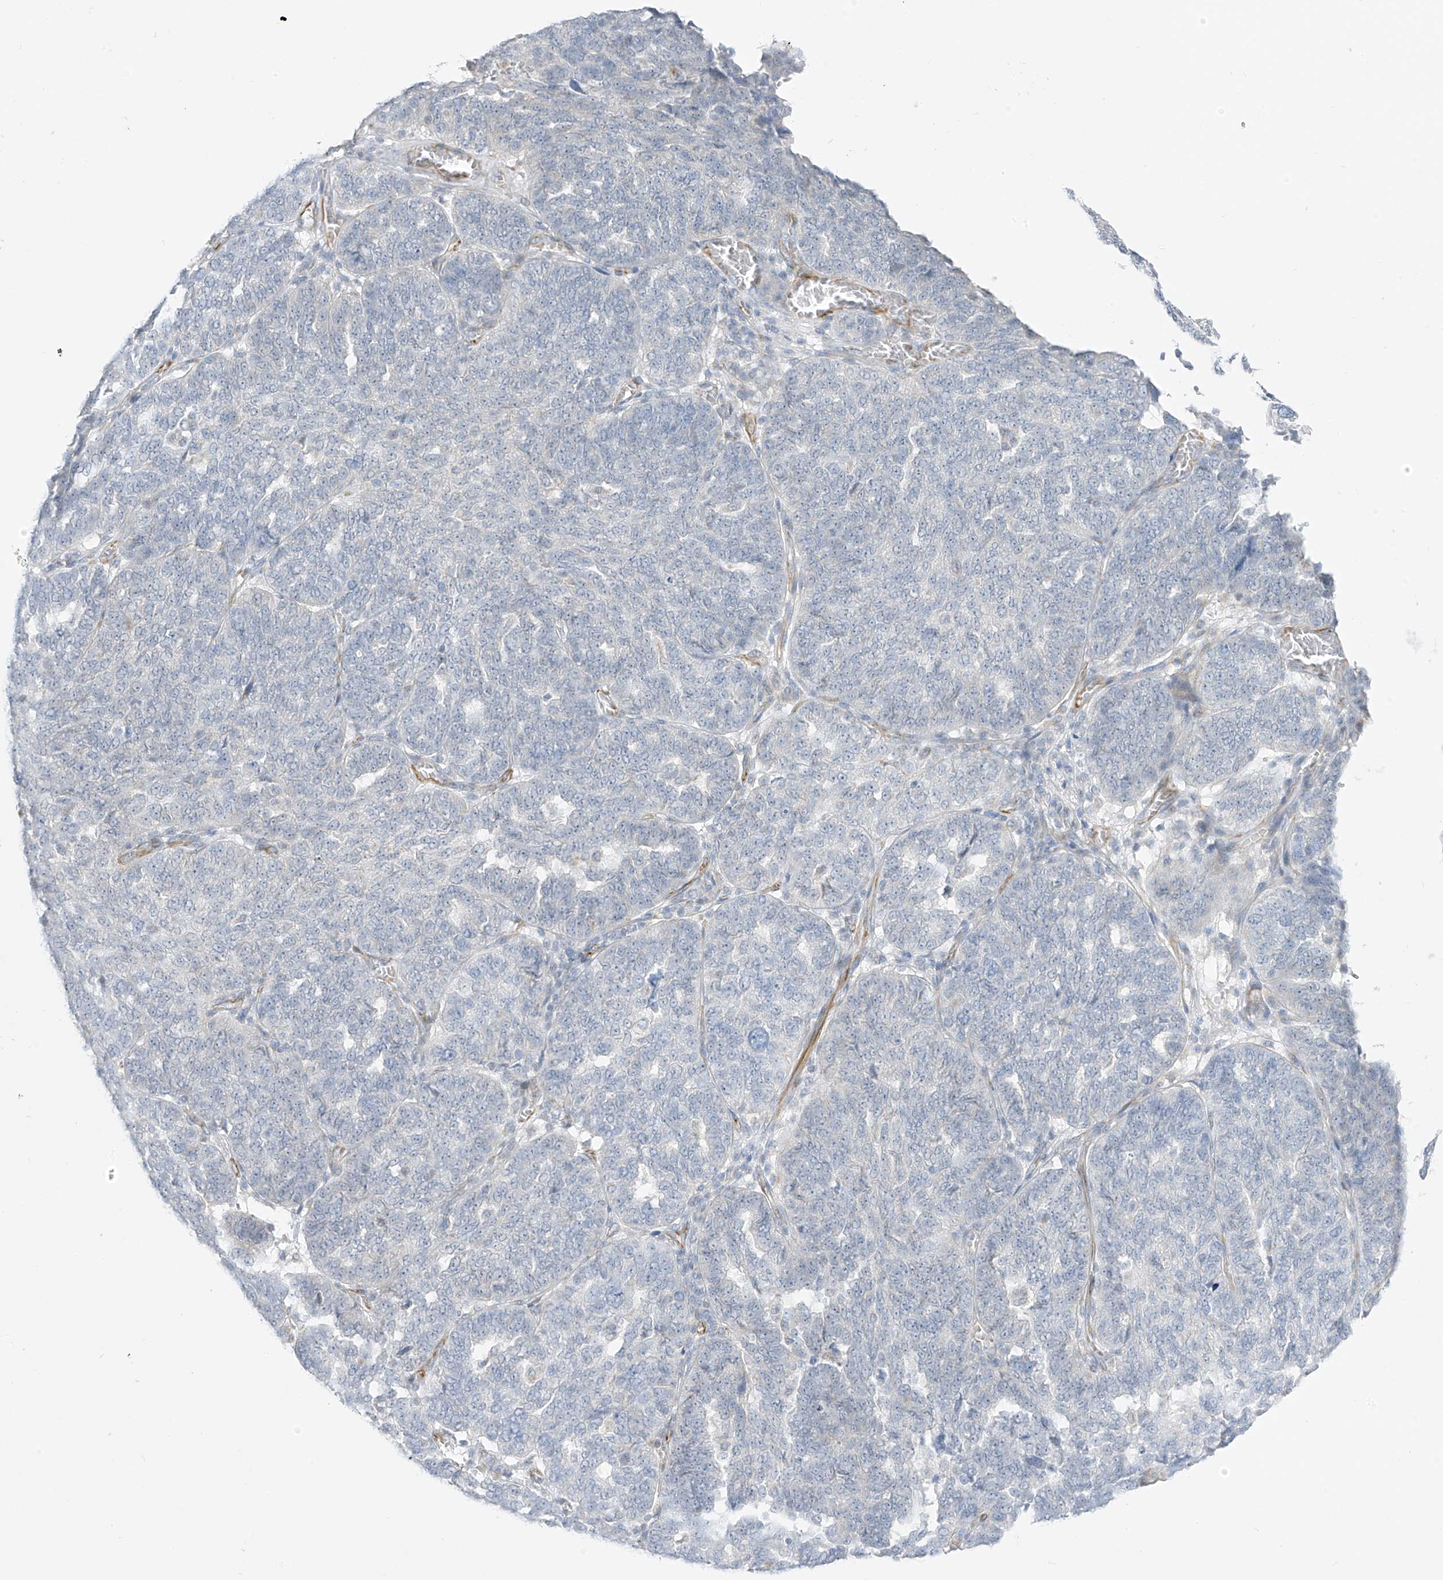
{"staining": {"intensity": "negative", "quantity": "none", "location": "none"}, "tissue": "ovarian cancer", "cell_type": "Tumor cells", "image_type": "cancer", "snomed": [{"axis": "morphology", "description": "Cystadenocarcinoma, serous, NOS"}, {"axis": "topography", "description": "Ovary"}], "caption": "An IHC histopathology image of ovarian cancer is shown. There is no staining in tumor cells of ovarian cancer.", "gene": "HS6ST2", "patient": {"sex": "female", "age": 59}}